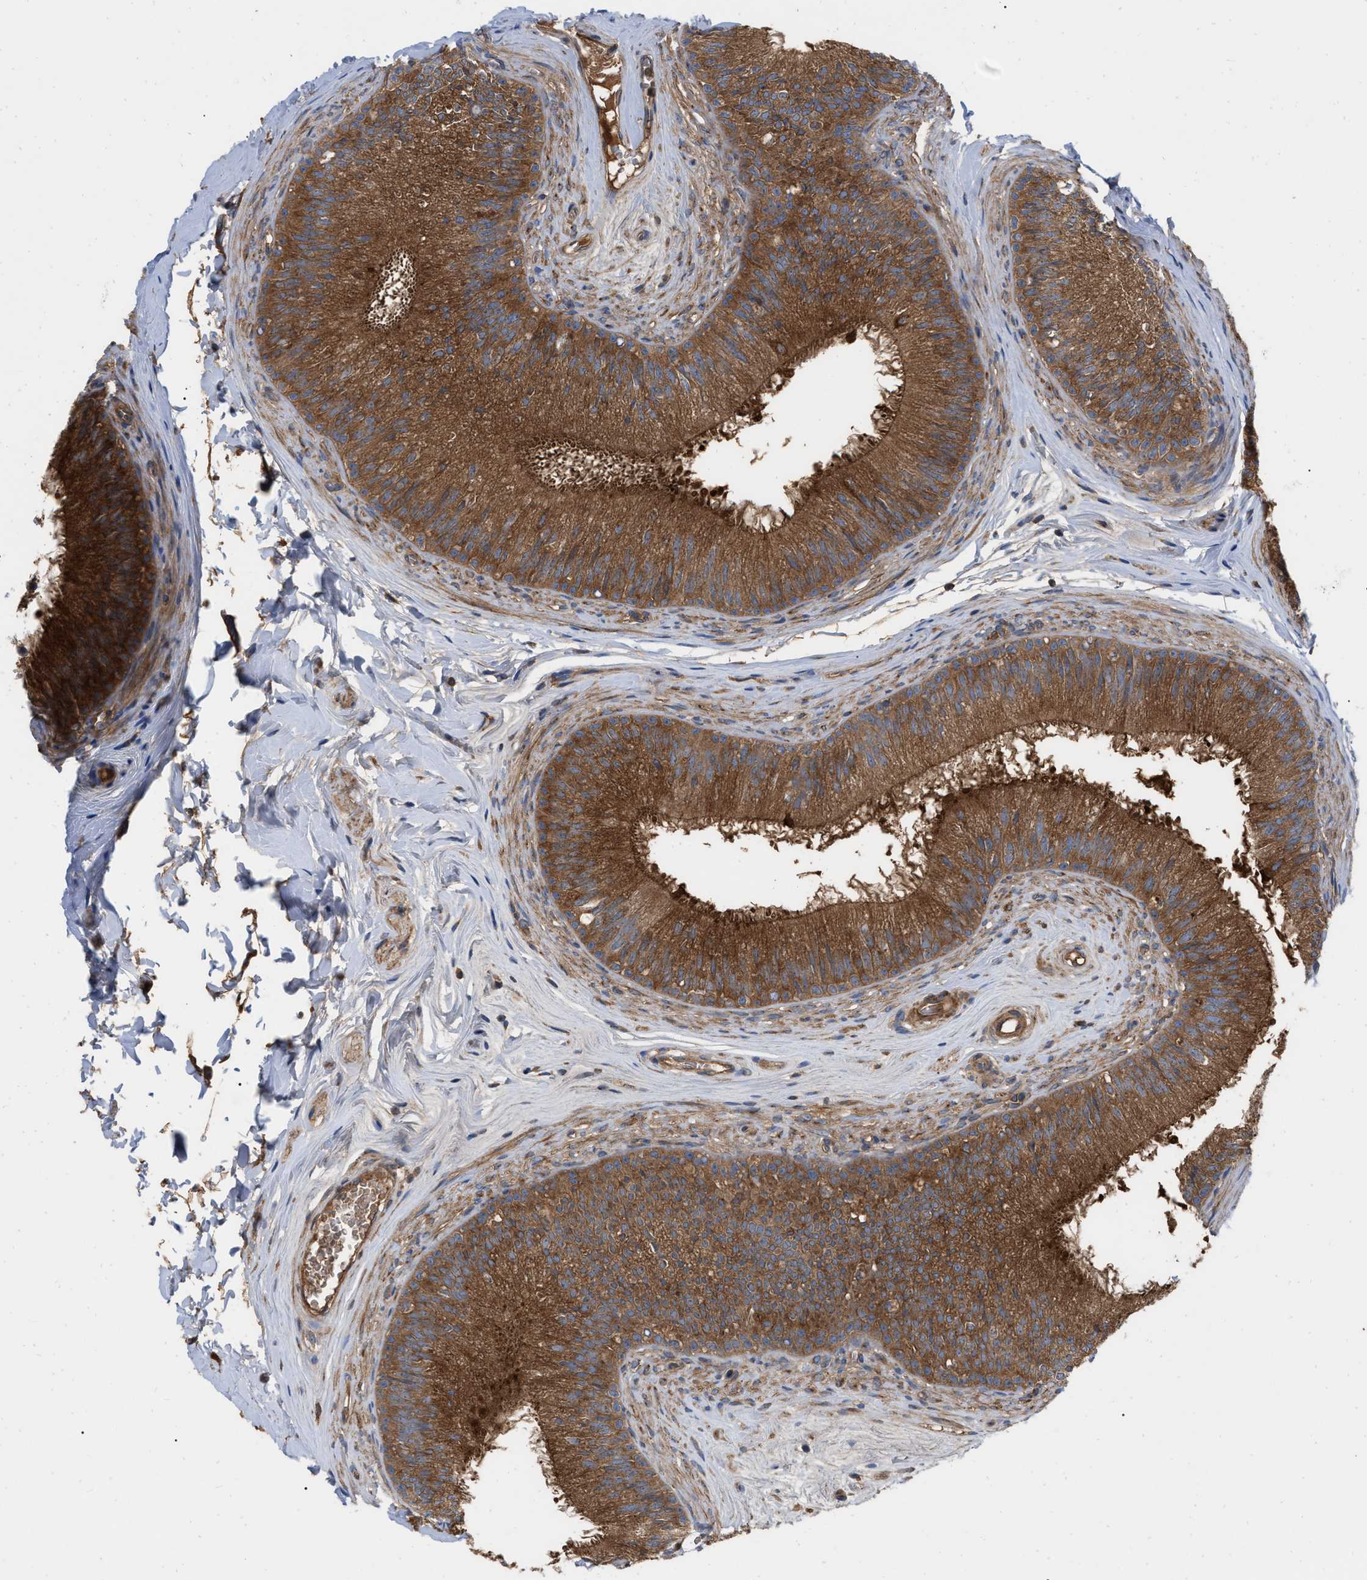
{"staining": {"intensity": "strong", "quantity": ">75%", "location": "cytoplasmic/membranous"}, "tissue": "epididymis", "cell_type": "Glandular cells", "image_type": "normal", "snomed": [{"axis": "morphology", "description": "Normal tissue, NOS"}, {"axis": "topography", "description": "Testis"}, {"axis": "topography", "description": "Epididymis"}], "caption": "Immunohistochemical staining of benign epididymis shows strong cytoplasmic/membranous protein staining in about >75% of glandular cells.", "gene": "RABEP1", "patient": {"sex": "male", "age": 36}}